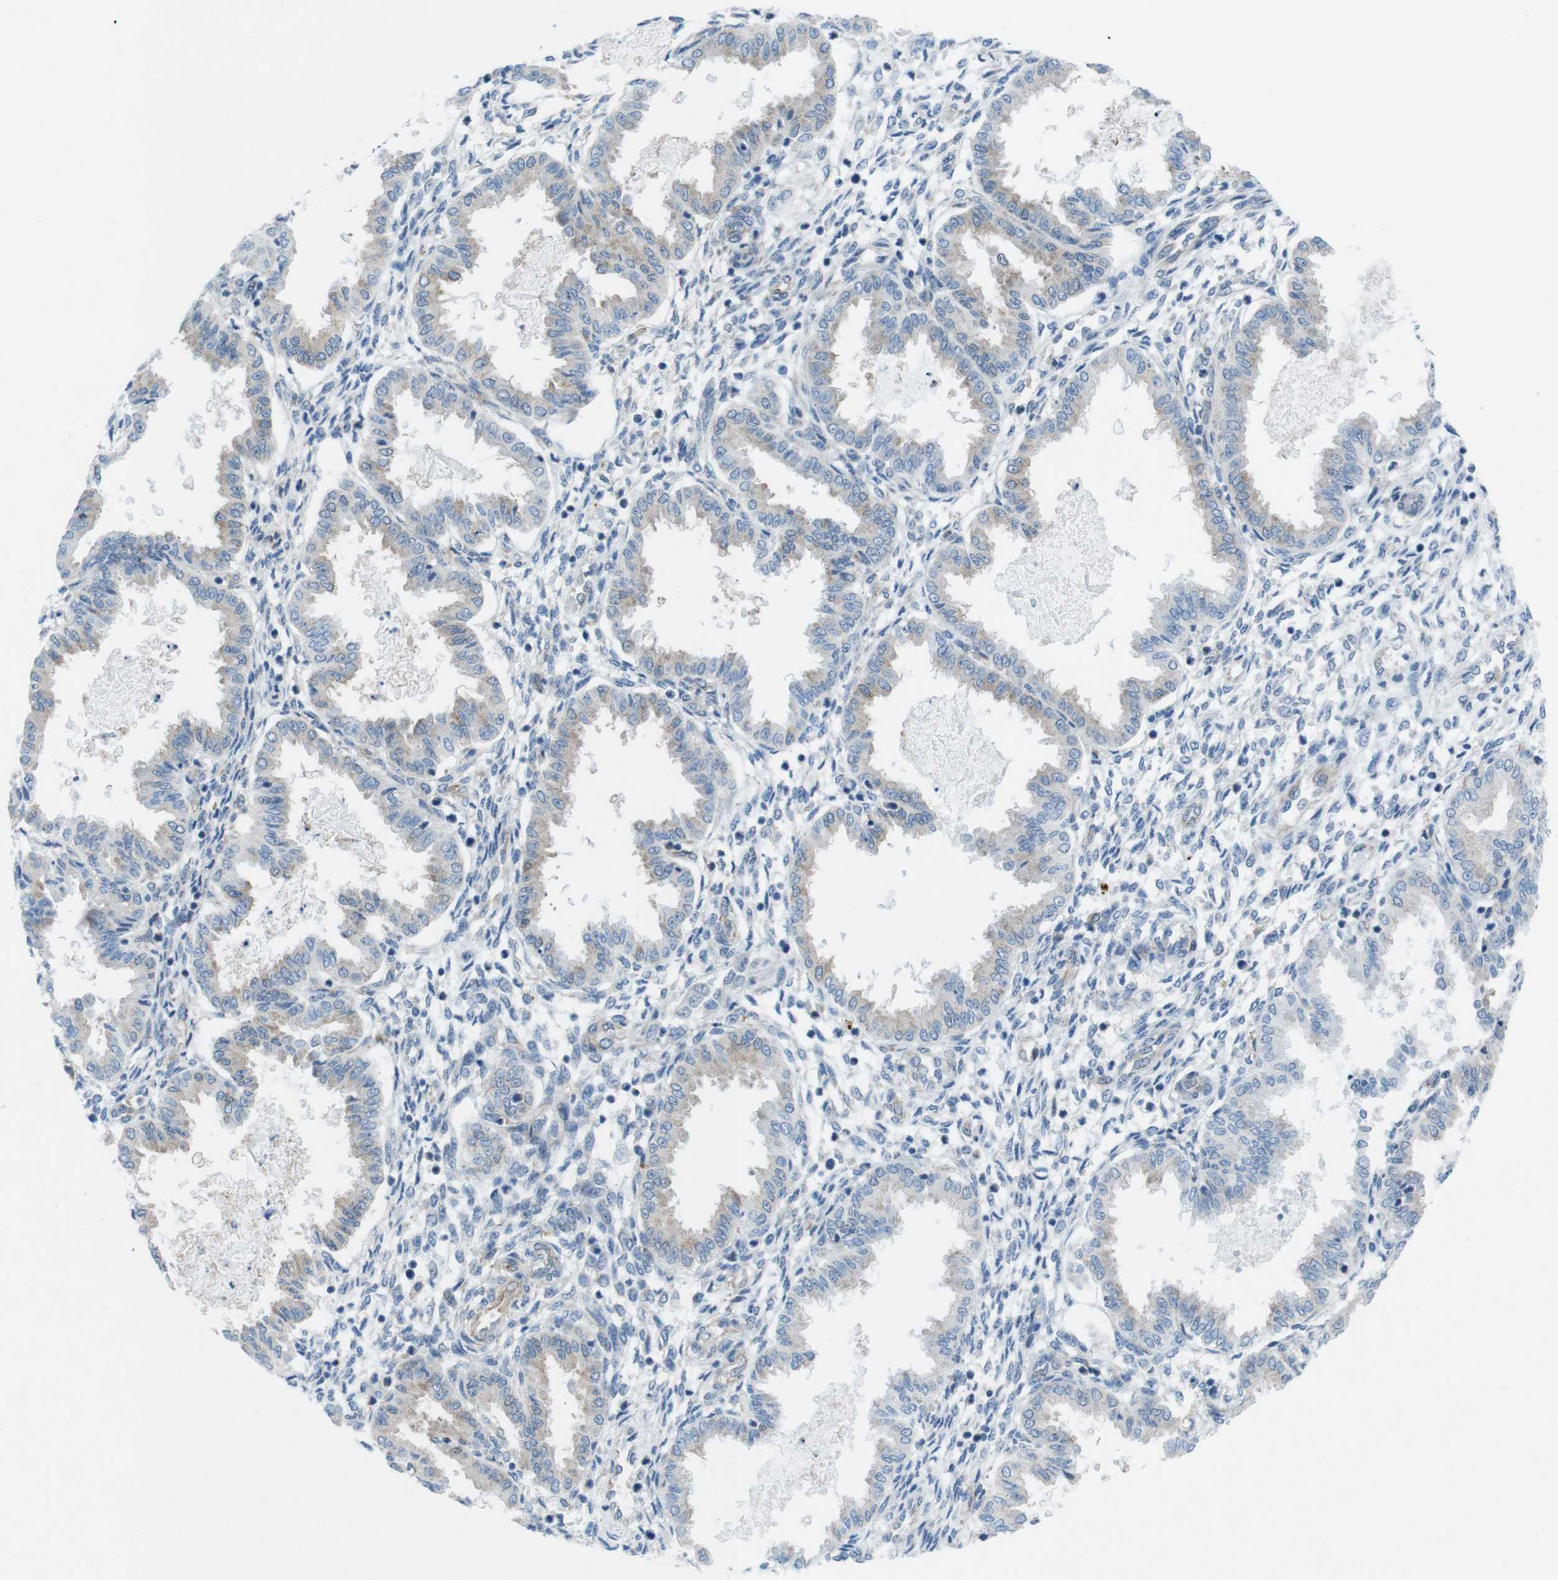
{"staining": {"intensity": "negative", "quantity": "none", "location": "none"}, "tissue": "endometrium", "cell_type": "Cells in endometrial stroma", "image_type": "normal", "snomed": [{"axis": "morphology", "description": "Normal tissue, NOS"}, {"axis": "topography", "description": "Endometrium"}], "caption": "An immunohistochemistry (IHC) photomicrograph of benign endometrium is shown. There is no staining in cells in endometrial stroma of endometrium. (DAB (3,3'-diaminobenzidine) IHC with hematoxylin counter stain).", "gene": "DIAPH2", "patient": {"sex": "female", "age": 33}}